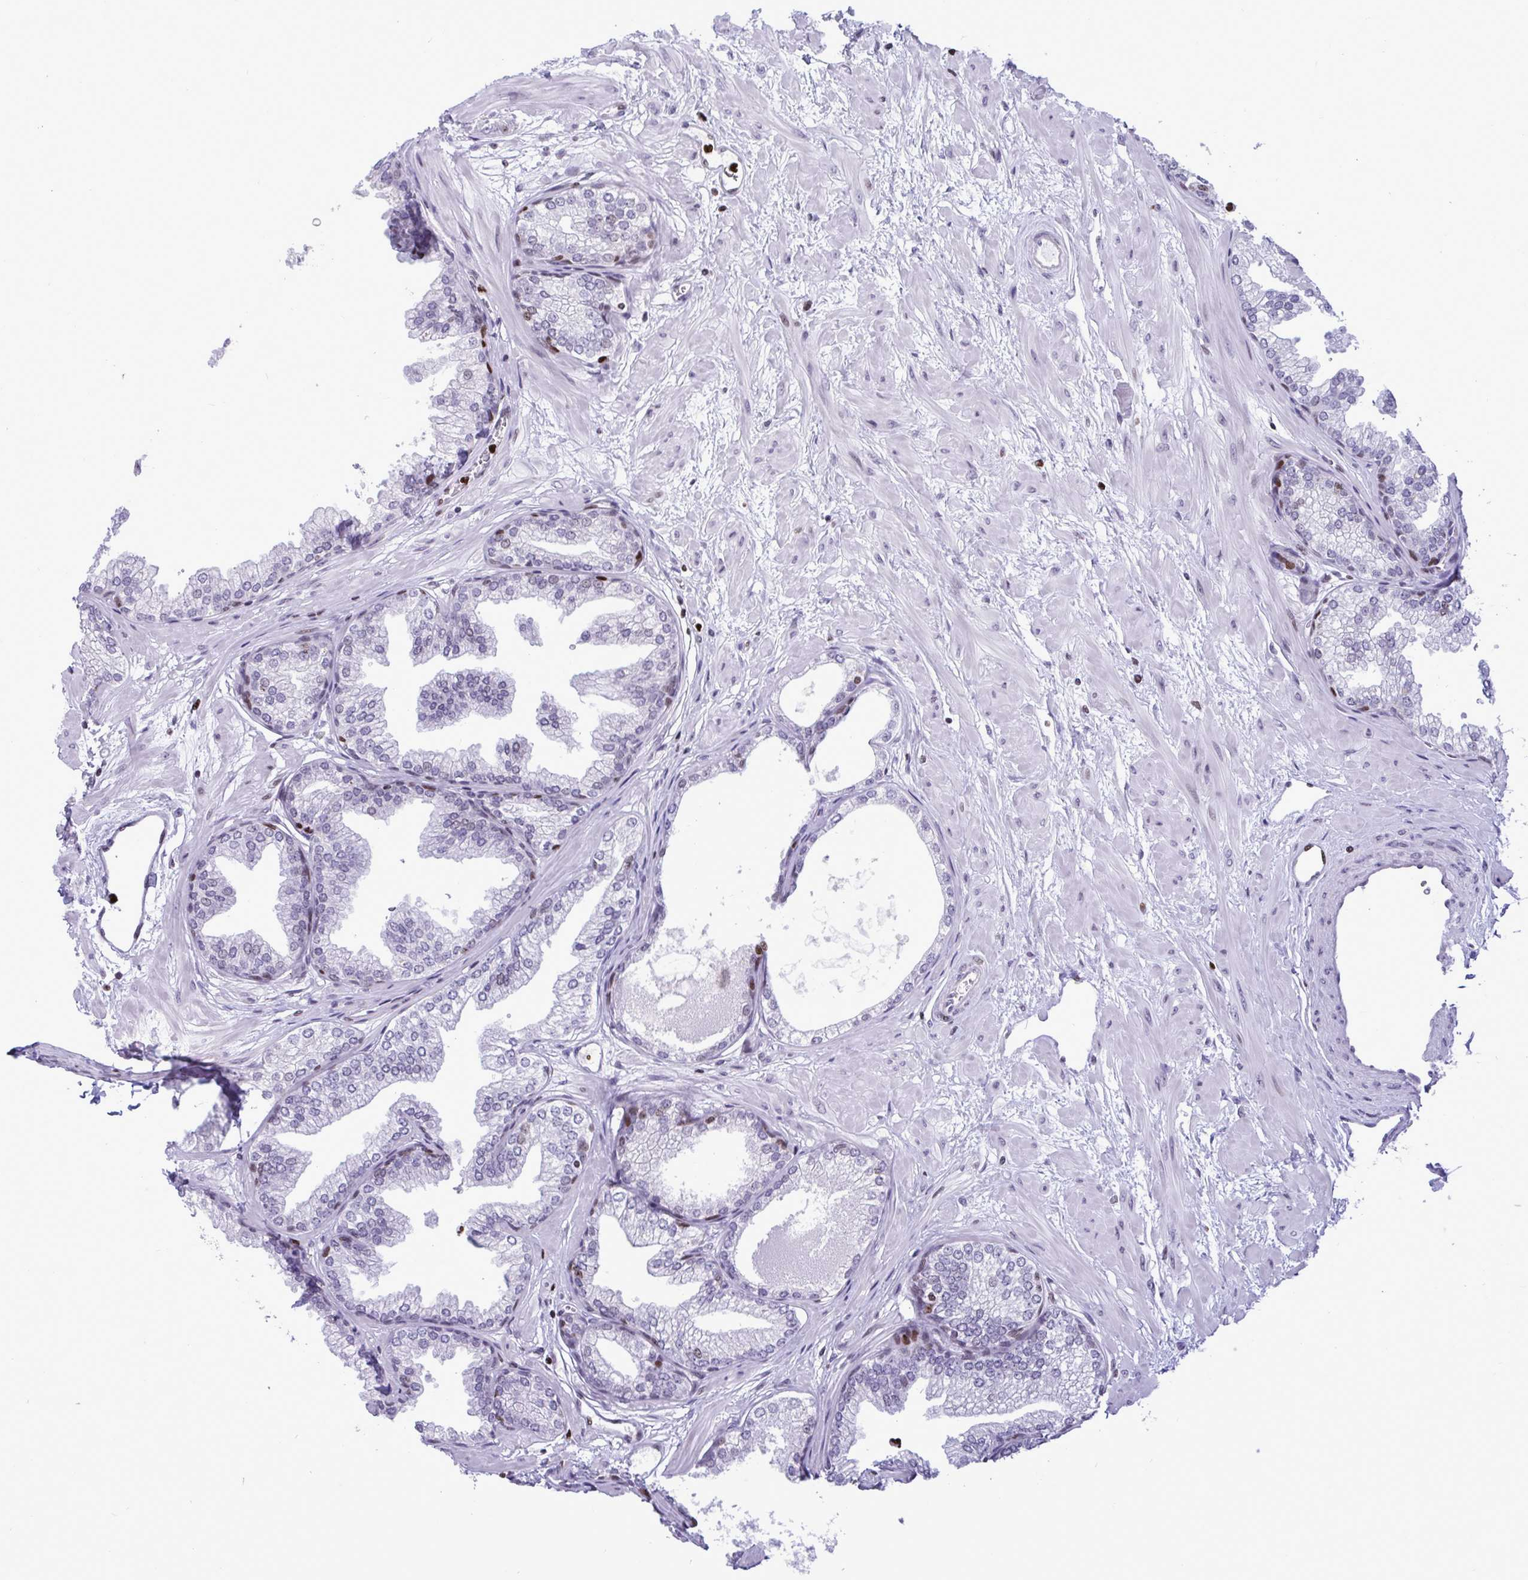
{"staining": {"intensity": "moderate", "quantity": "<25%", "location": "nuclear"}, "tissue": "prostate", "cell_type": "Glandular cells", "image_type": "normal", "snomed": [{"axis": "morphology", "description": "Normal tissue, NOS"}, {"axis": "topography", "description": "Prostate"}], "caption": "The immunohistochemical stain labels moderate nuclear staining in glandular cells of unremarkable prostate.", "gene": "HMGB2", "patient": {"sex": "male", "age": 37}}